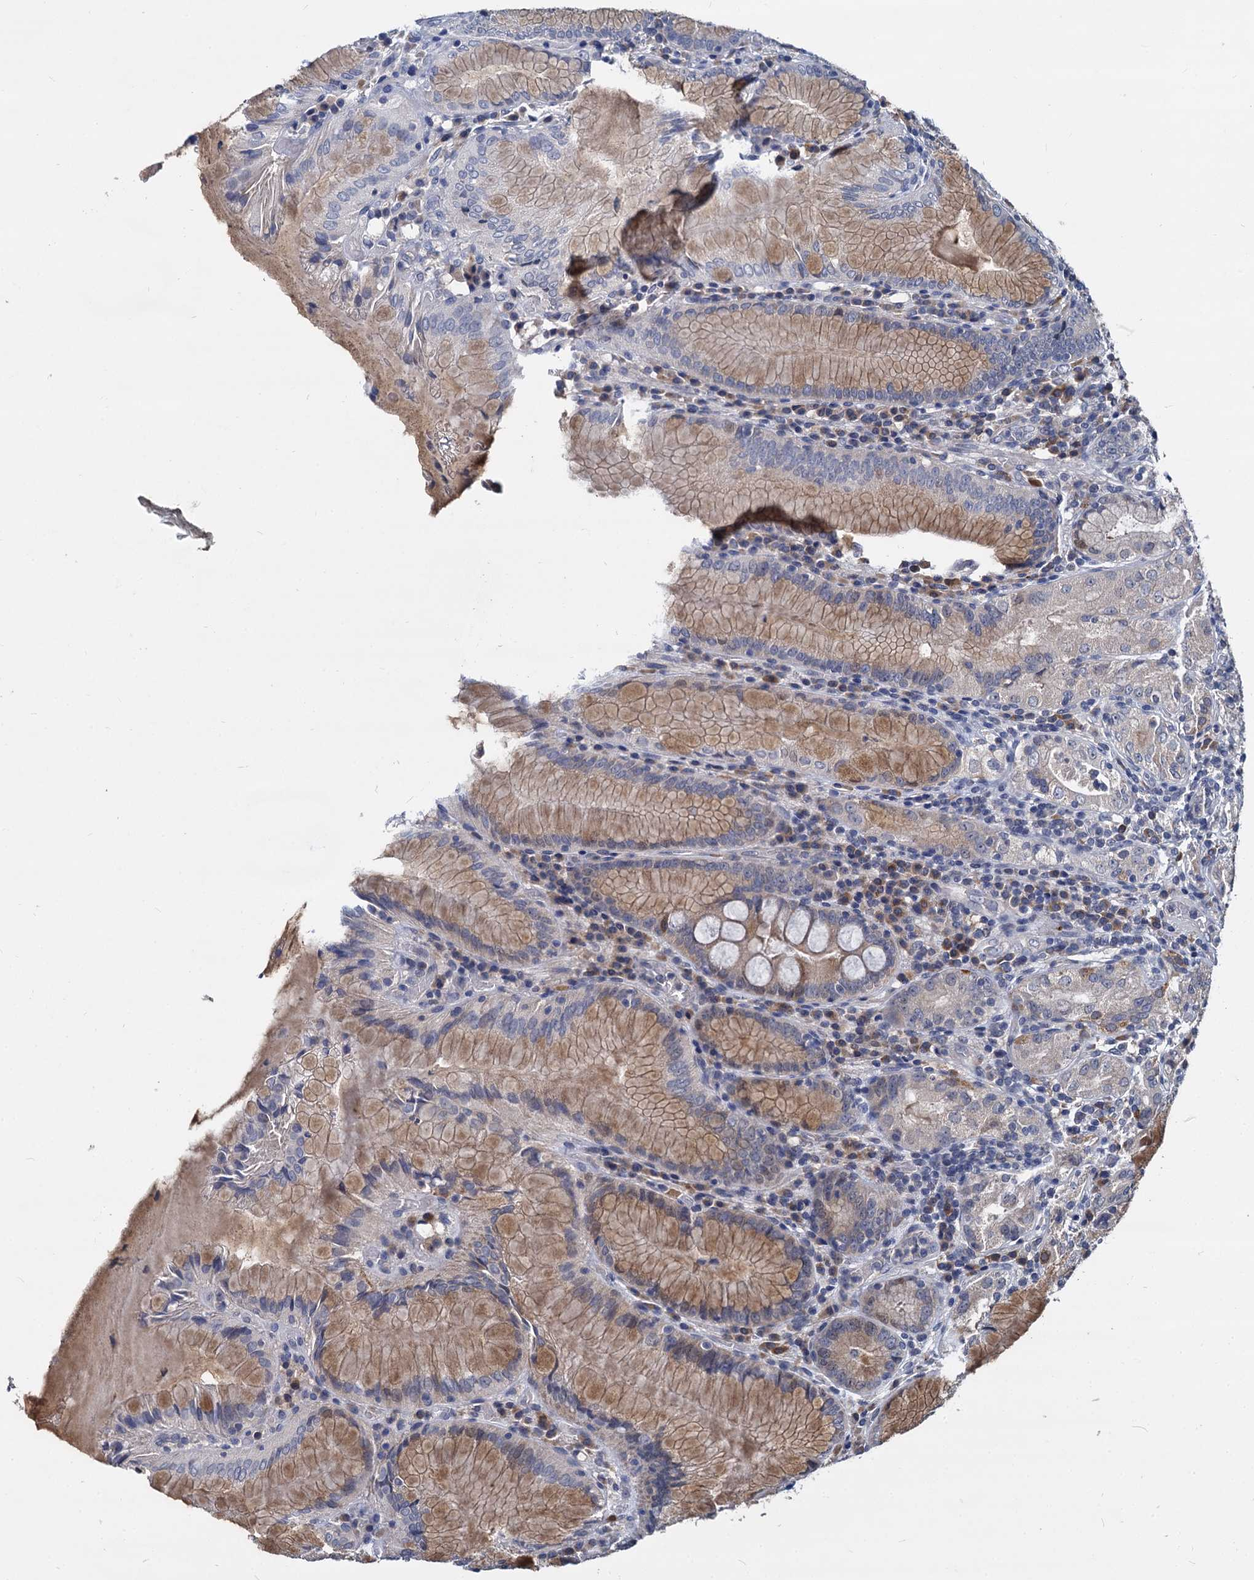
{"staining": {"intensity": "moderate", "quantity": "25%-75%", "location": "cytoplasmic/membranous"}, "tissue": "stomach", "cell_type": "Glandular cells", "image_type": "normal", "snomed": [{"axis": "morphology", "description": "Normal tissue, NOS"}, {"axis": "topography", "description": "Stomach, upper"}, {"axis": "topography", "description": "Stomach, lower"}], "caption": "There is medium levels of moderate cytoplasmic/membranous staining in glandular cells of unremarkable stomach, as demonstrated by immunohistochemical staining (brown color).", "gene": "CCDC184", "patient": {"sex": "female", "age": 76}}